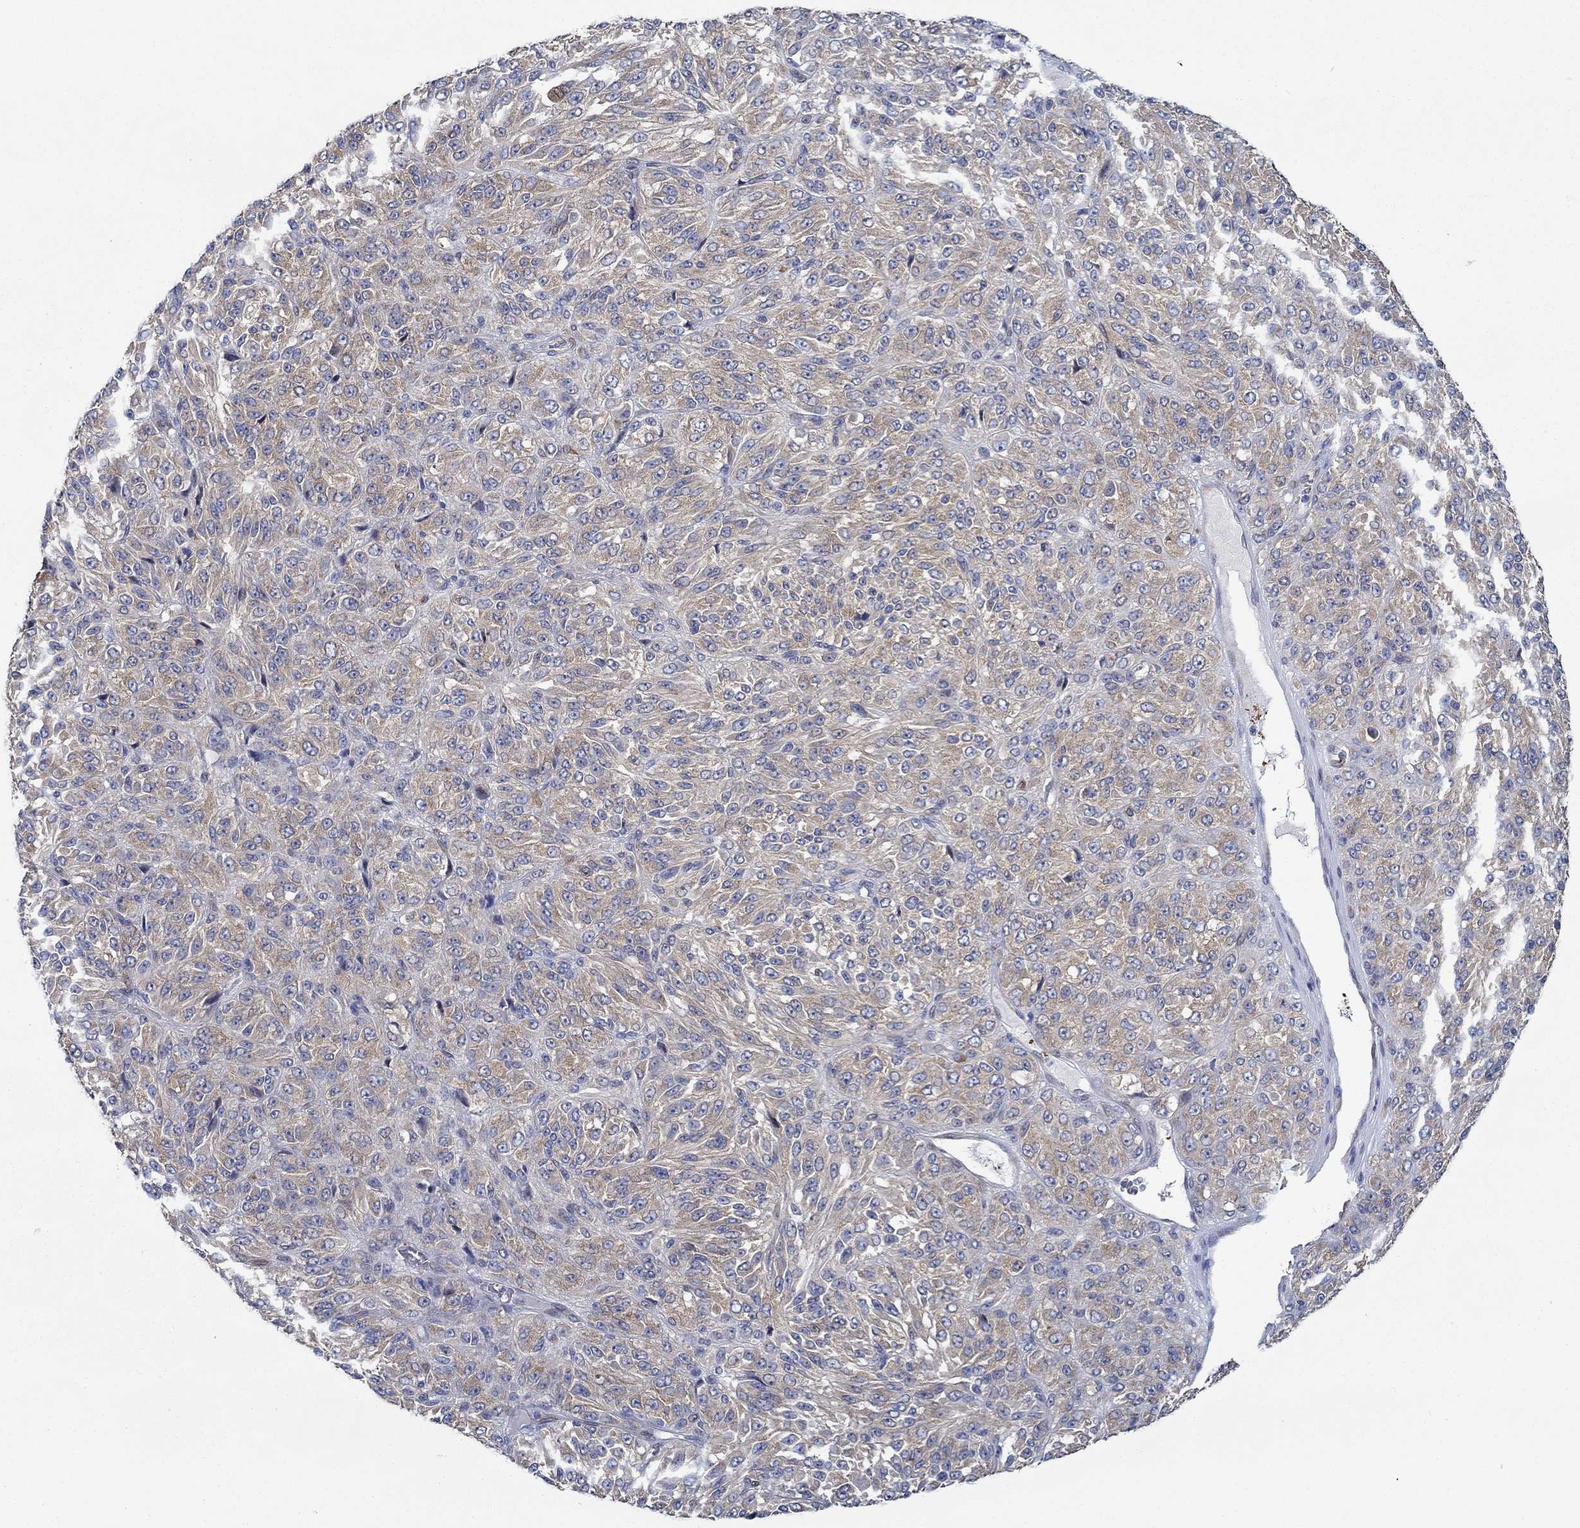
{"staining": {"intensity": "weak", "quantity": "25%-75%", "location": "cytoplasmic/membranous"}, "tissue": "melanoma", "cell_type": "Tumor cells", "image_type": "cancer", "snomed": [{"axis": "morphology", "description": "Malignant melanoma, Metastatic site"}, {"axis": "topography", "description": "Brain"}], "caption": "Approximately 25%-75% of tumor cells in malignant melanoma (metastatic site) show weak cytoplasmic/membranous protein staining as visualized by brown immunohistochemical staining.", "gene": "SLC27A3", "patient": {"sex": "female", "age": 56}}